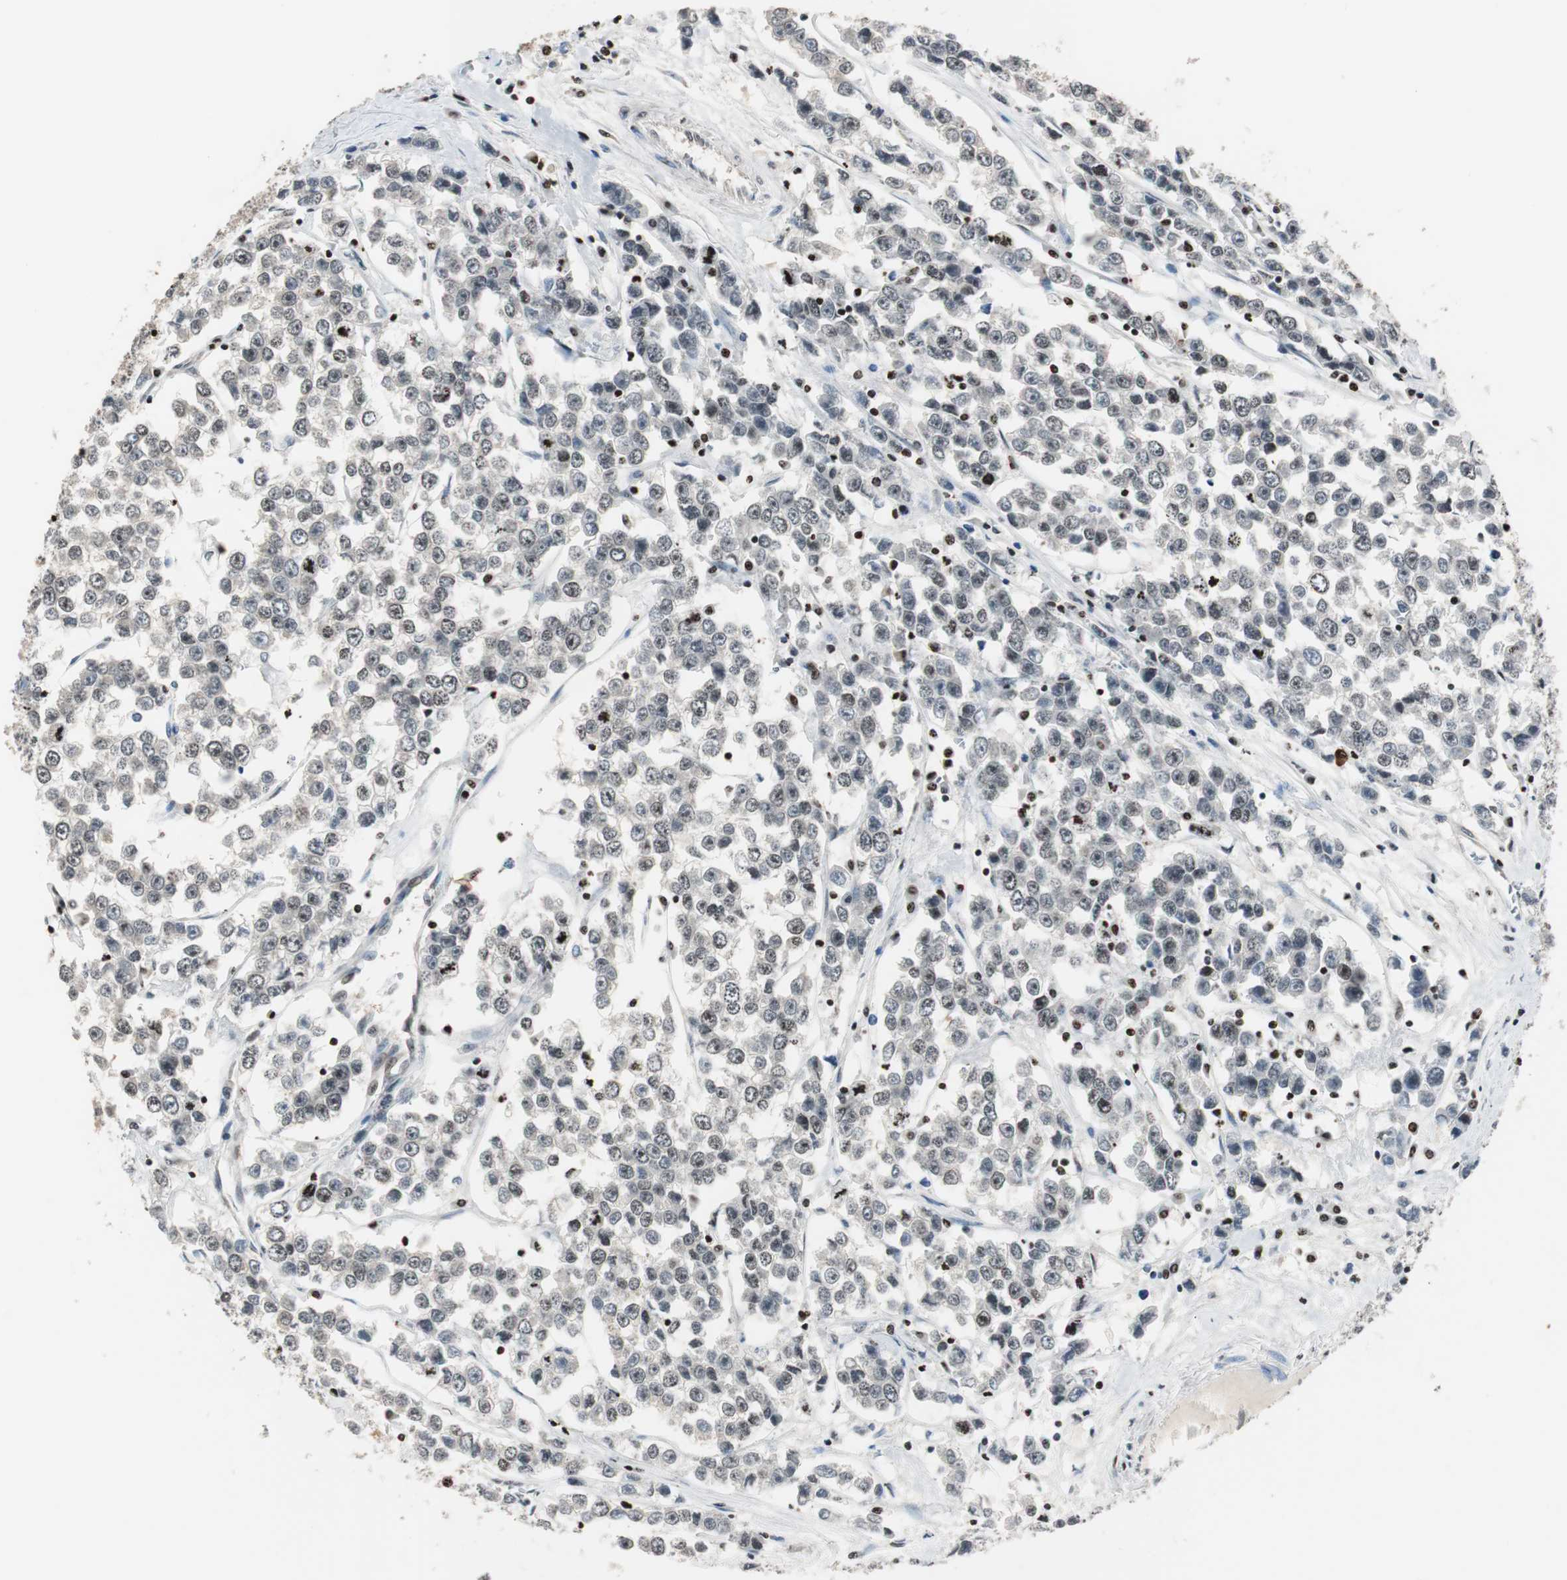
{"staining": {"intensity": "negative", "quantity": "none", "location": "none"}, "tissue": "testis cancer", "cell_type": "Tumor cells", "image_type": "cancer", "snomed": [{"axis": "morphology", "description": "Seminoma, NOS"}, {"axis": "morphology", "description": "Carcinoma, Embryonal, NOS"}, {"axis": "topography", "description": "Testis"}], "caption": "The micrograph displays no staining of tumor cells in testis cancer. The staining was performed using DAB (3,3'-diaminobenzidine) to visualize the protein expression in brown, while the nuclei were stained in blue with hematoxylin (Magnification: 20x).", "gene": "PAXIP1", "patient": {"sex": "male", "age": 52}}